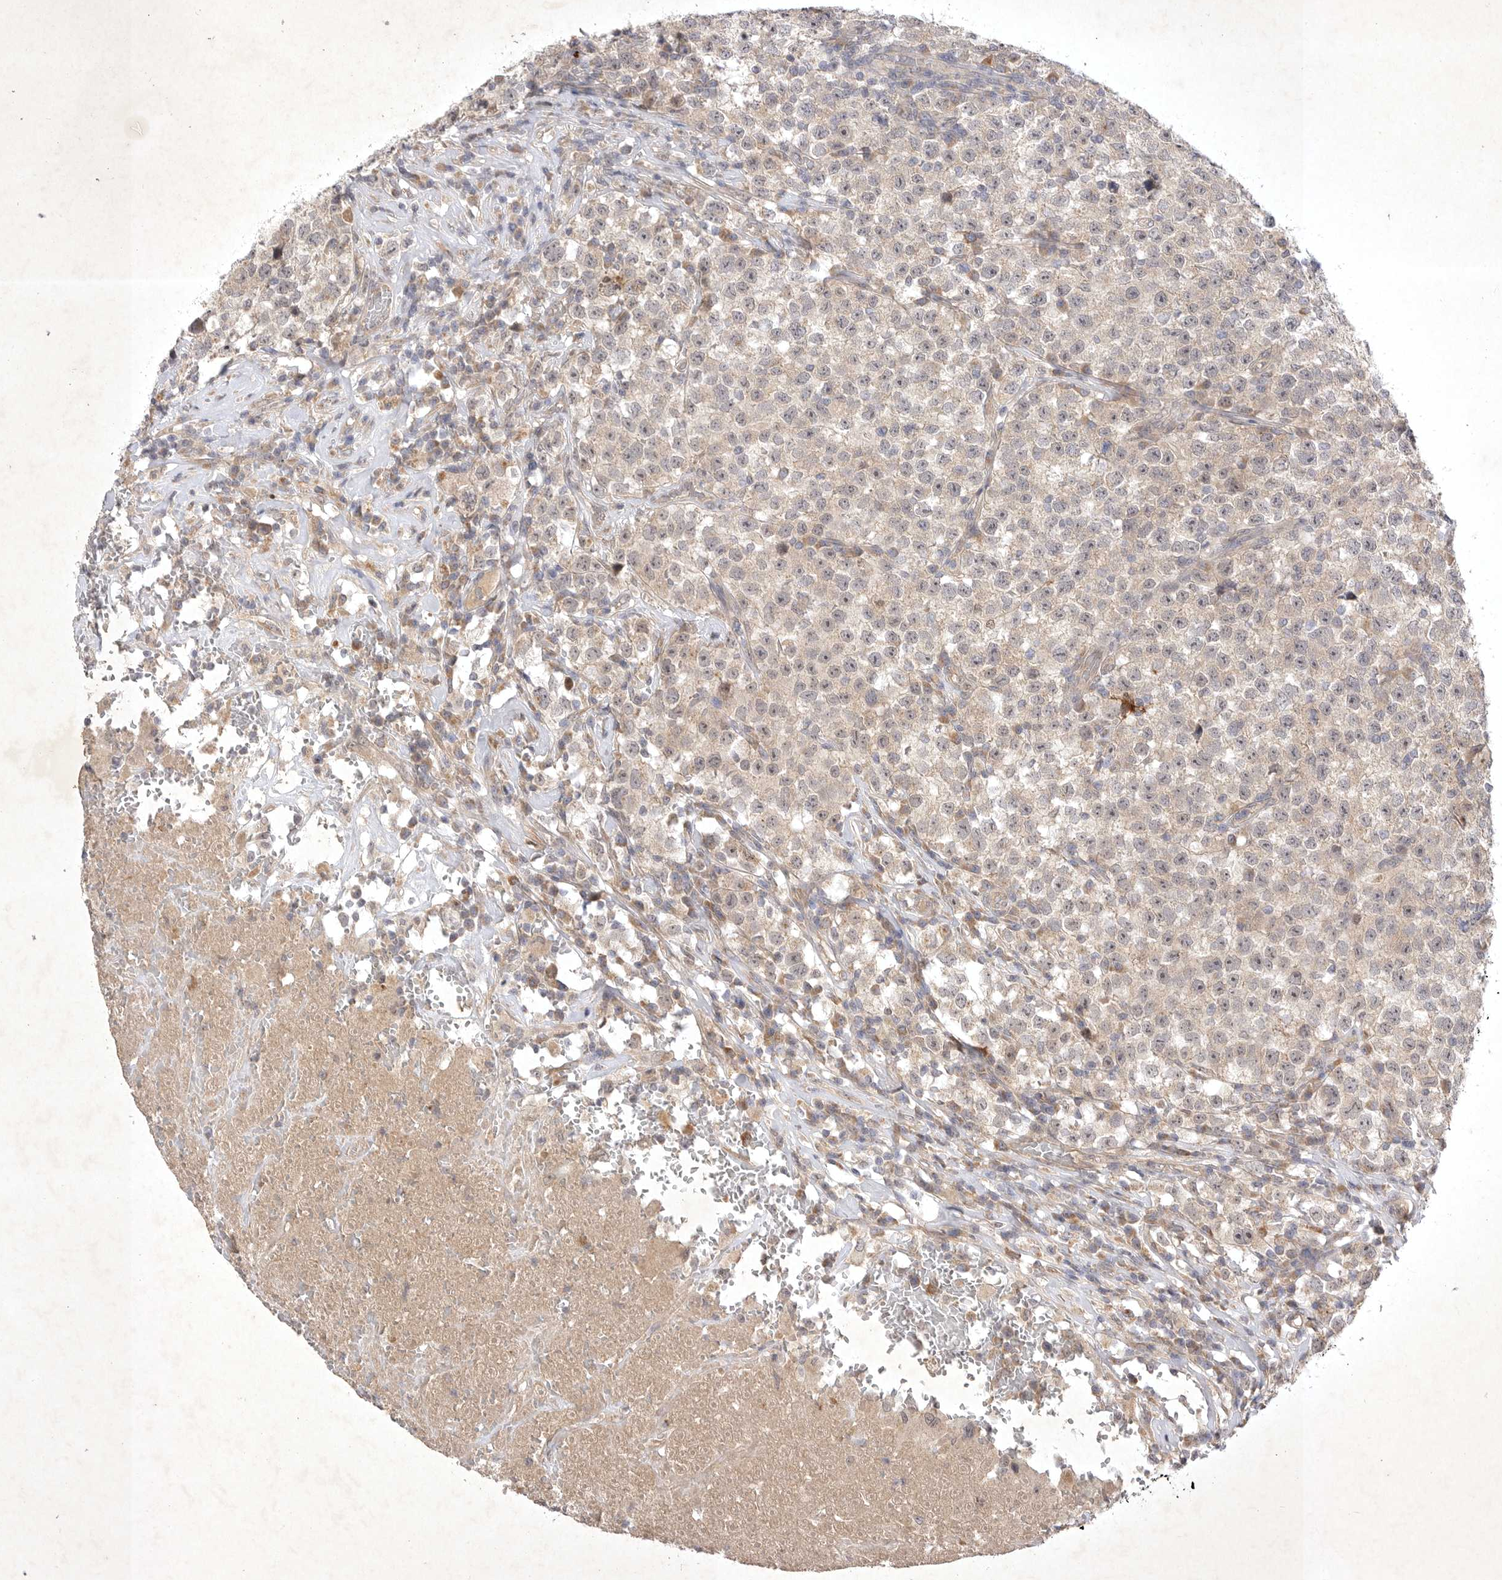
{"staining": {"intensity": "weak", "quantity": "<25%", "location": "cytoplasmic/membranous"}, "tissue": "testis cancer", "cell_type": "Tumor cells", "image_type": "cancer", "snomed": [{"axis": "morphology", "description": "Seminoma, NOS"}, {"axis": "topography", "description": "Testis"}], "caption": "High power microscopy histopathology image of an IHC histopathology image of testis cancer (seminoma), revealing no significant positivity in tumor cells.", "gene": "PTPDC1", "patient": {"sex": "male", "age": 22}}